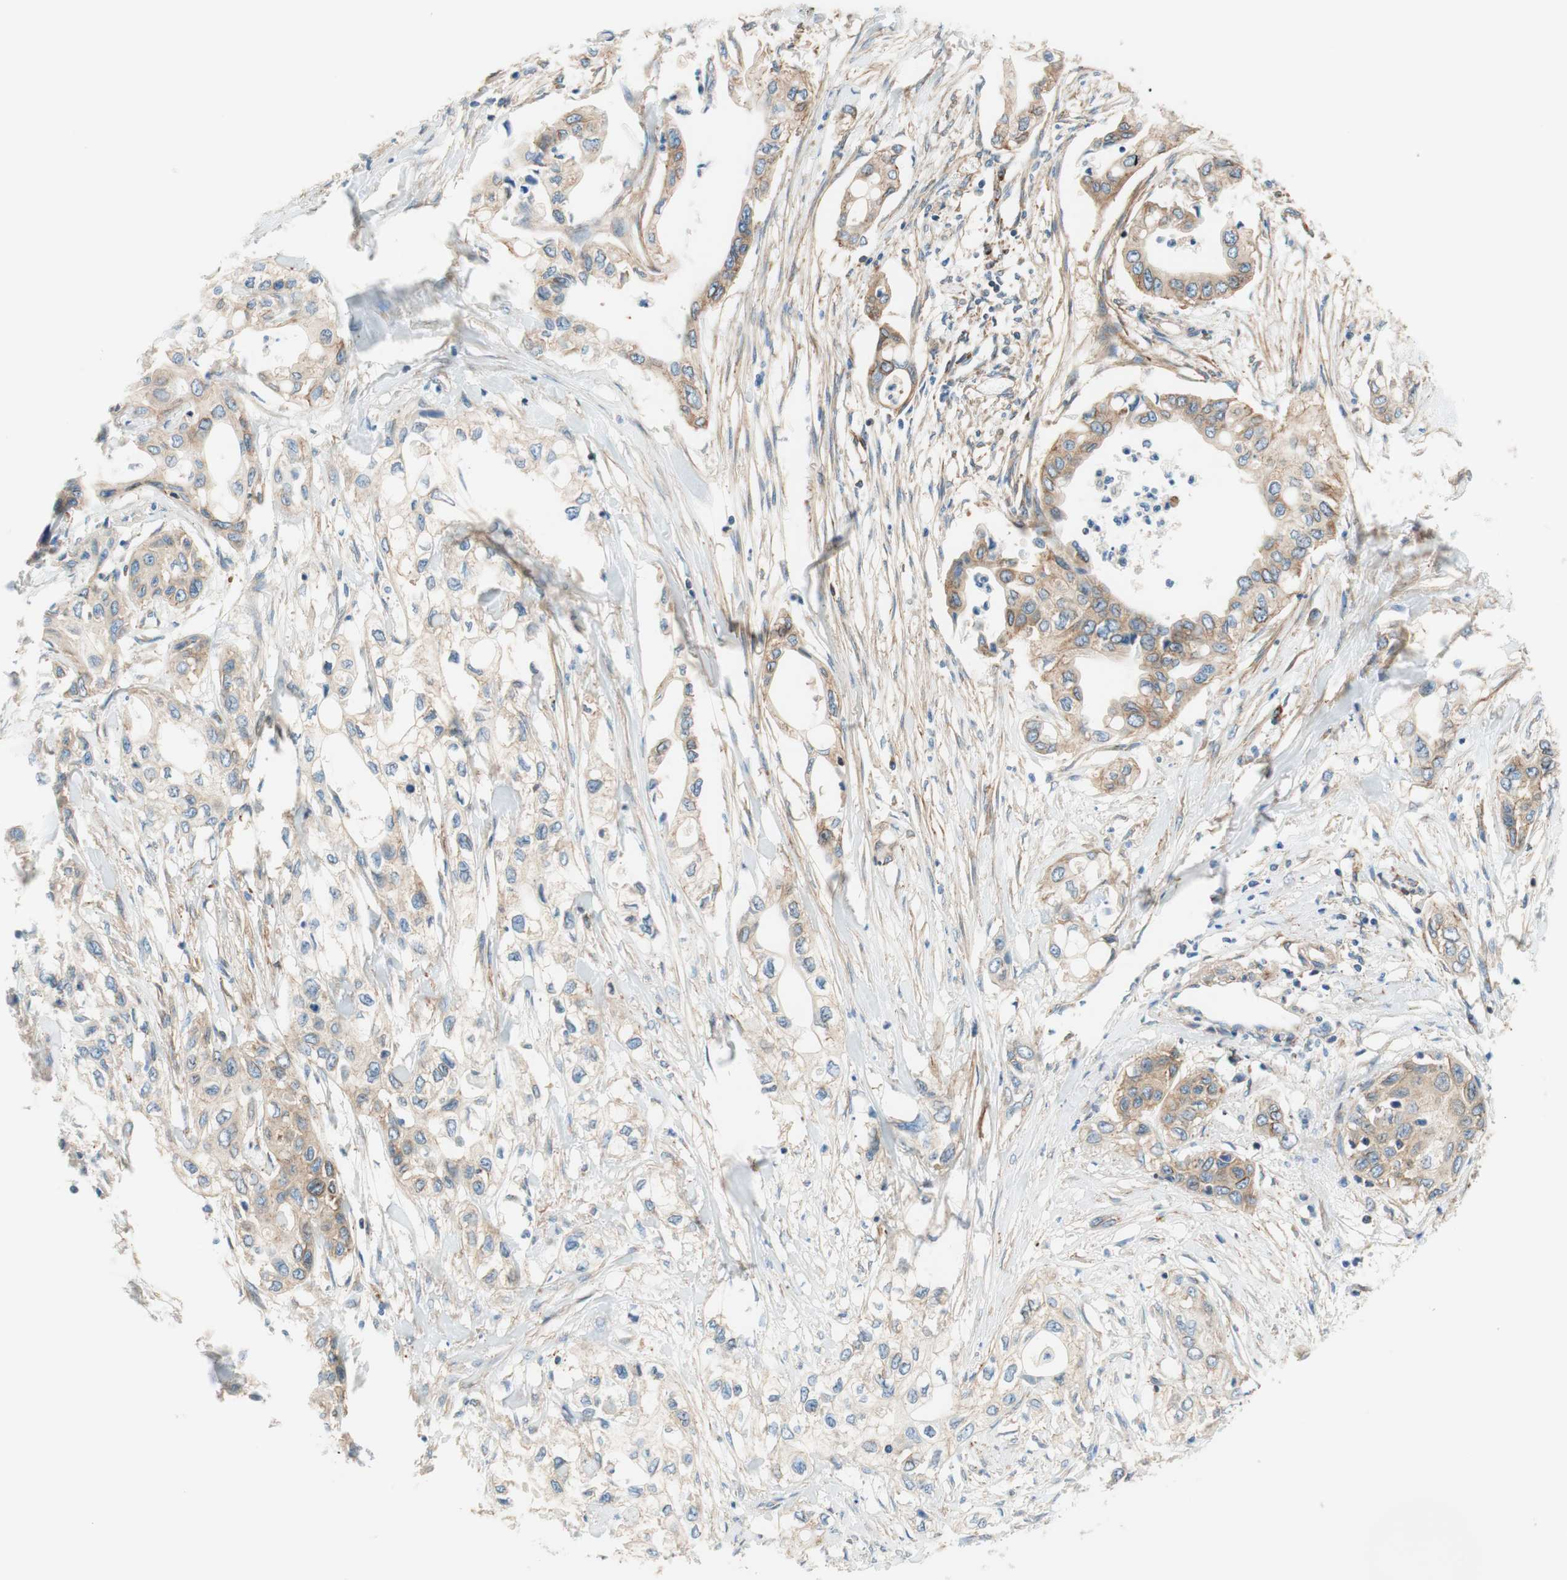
{"staining": {"intensity": "moderate", "quantity": "25%-75%", "location": "cytoplasmic/membranous"}, "tissue": "pancreatic cancer", "cell_type": "Tumor cells", "image_type": "cancer", "snomed": [{"axis": "morphology", "description": "Adenocarcinoma, NOS"}, {"axis": "topography", "description": "Pancreas"}], "caption": "The micrograph reveals immunohistochemical staining of pancreatic cancer. There is moderate cytoplasmic/membranous expression is present in about 25%-75% of tumor cells.", "gene": "VPS26A", "patient": {"sex": "female", "age": 70}}